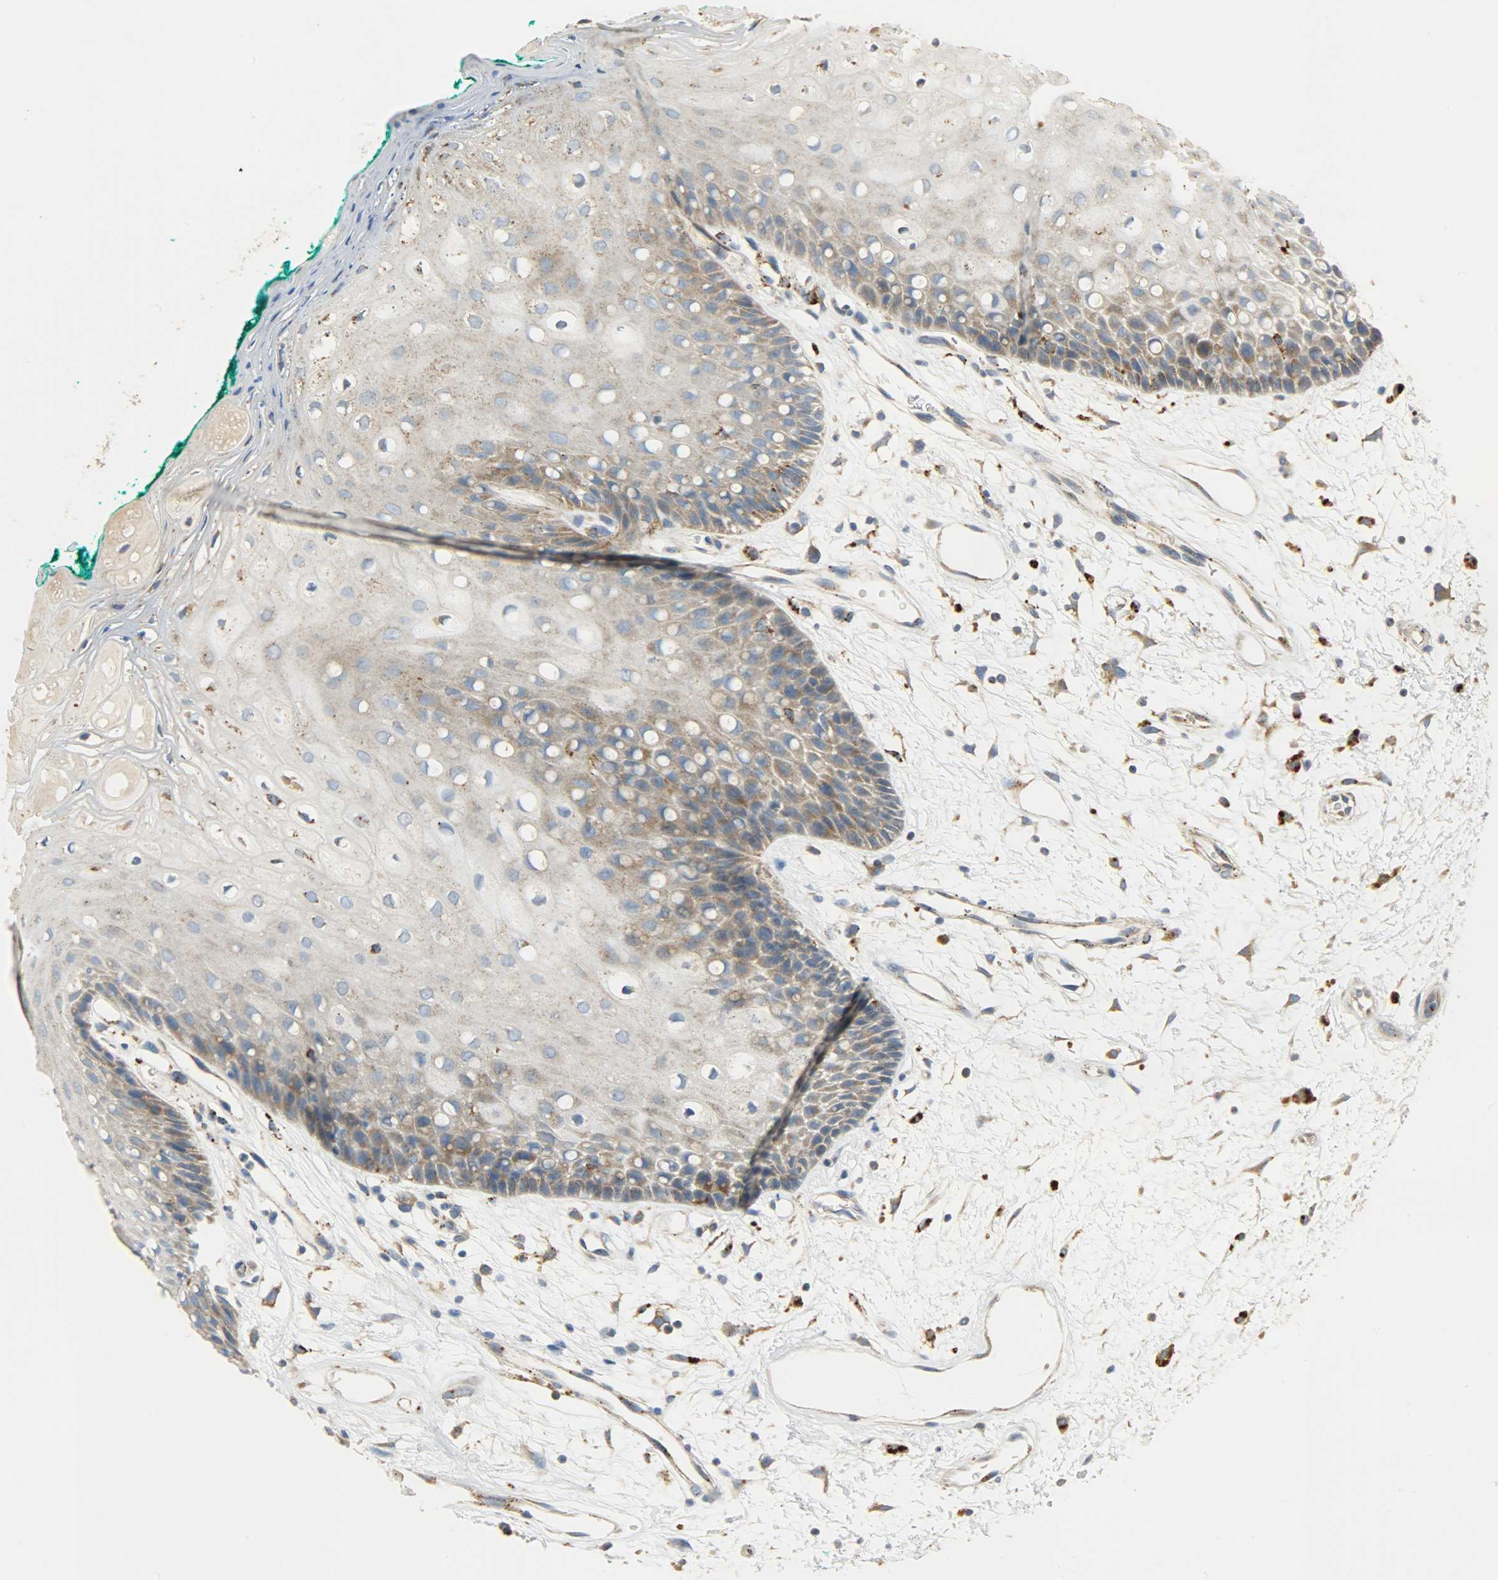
{"staining": {"intensity": "weak", "quantity": ">75%", "location": "cytoplasmic/membranous"}, "tissue": "oral mucosa", "cell_type": "Squamous epithelial cells", "image_type": "normal", "snomed": [{"axis": "morphology", "description": "Normal tissue, NOS"}, {"axis": "morphology", "description": "Squamous cell carcinoma, NOS"}, {"axis": "topography", "description": "Skeletal muscle"}, {"axis": "topography", "description": "Oral tissue"}, {"axis": "topography", "description": "Head-Neck"}], "caption": "Human oral mucosa stained for a protein (brown) reveals weak cytoplasmic/membranous positive expression in approximately >75% of squamous epithelial cells.", "gene": "ASAH1", "patient": {"sex": "female", "age": 84}}